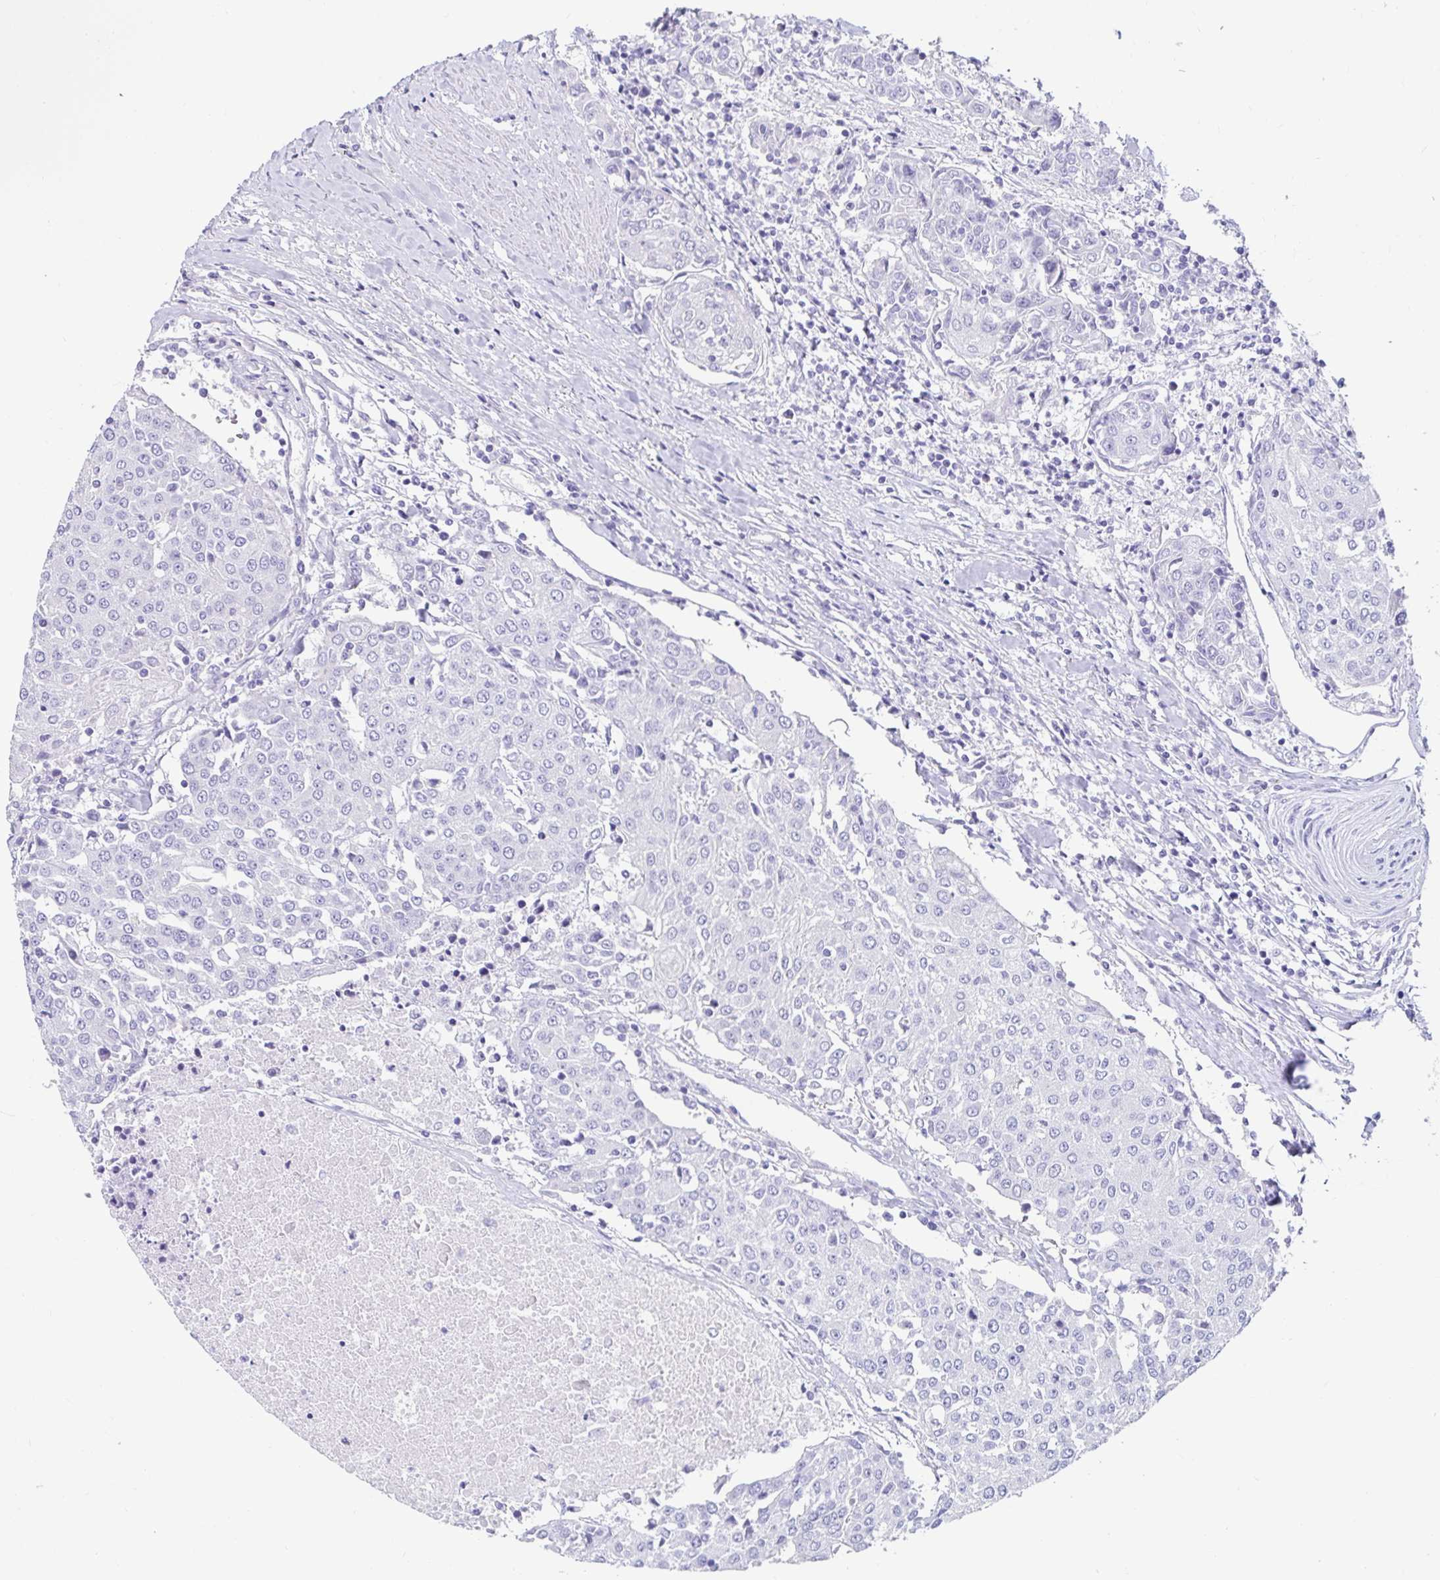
{"staining": {"intensity": "negative", "quantity": "none", "location": "none"}, "tissue": "urothelial cancer", "cell_type": "Tumor cells", "image_type": "cancer", "snomed": [{"axis": "morphology", "description": "Urothelial carcinoma, High grade"}, {"axis": "topography", "description": "Urinary bladder"}], "caption": "Human urothelial cancer stained for a protein using immunohistochemistry displays no expression in tumor cells.", "gene": "ZPBP2", "patient": {"sex": "female", "age": 85}}